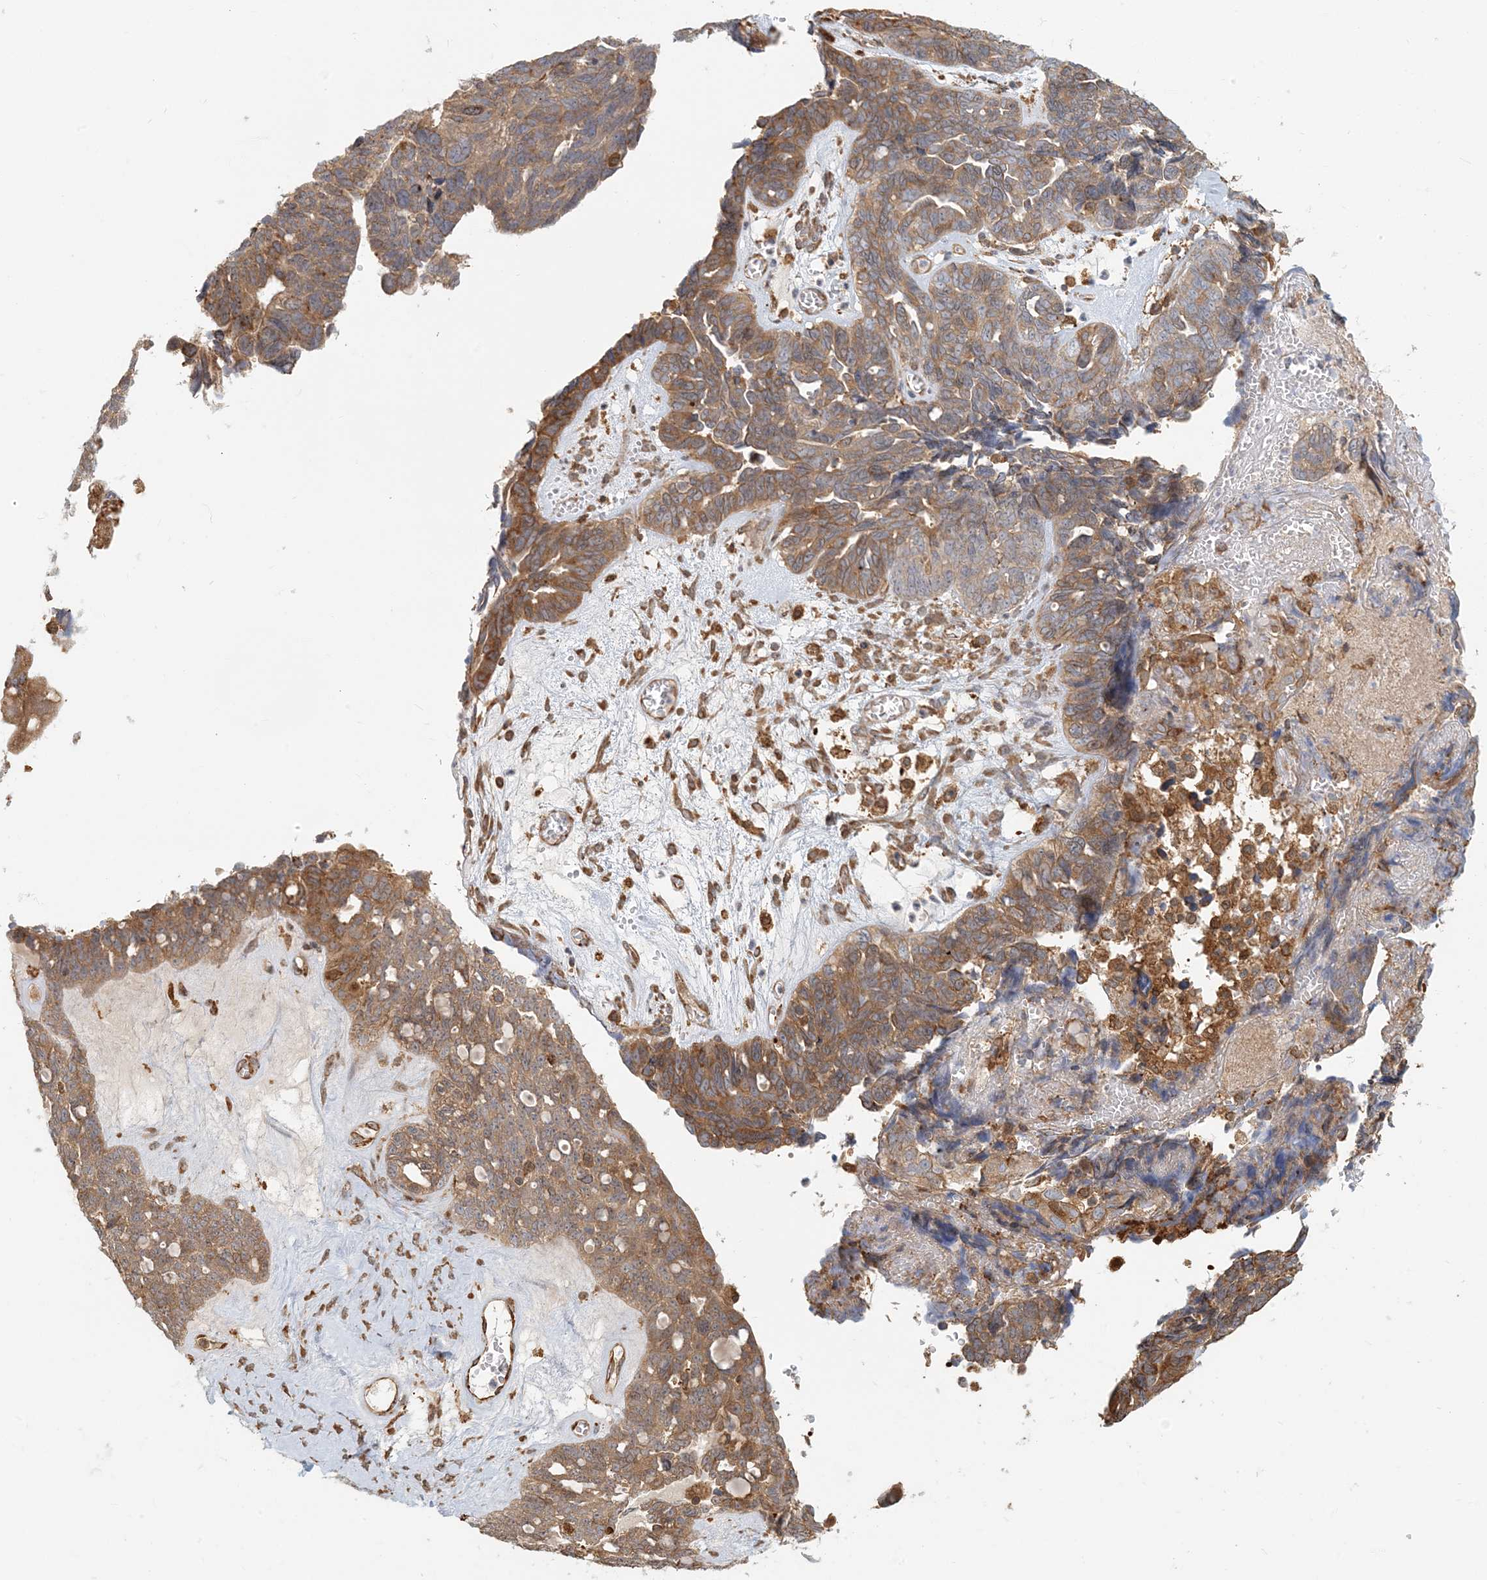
{"staining": {"intensity": "moderate", "quantity": ">75%", "location": "cytoplasmic/membranous"}, "tissue": "ovarian cancer", "cell_type": "Tumor cells", "image_type": "cancer", "snomed": [{"axis": "morphology", "description": "Cystadenocarcinoma, serous, NOS"}, {"axis": "topography", "description": "Ovary"}], "caption": "Protein staining of ovarian cancer (serous cystadenocarcinoma) tissue reveals moderate cytoplasmic/membranous expression in approximately >75% of tumor cells.", "gene": "HNMT", "patient": {"sex": "female", "age": 79}}